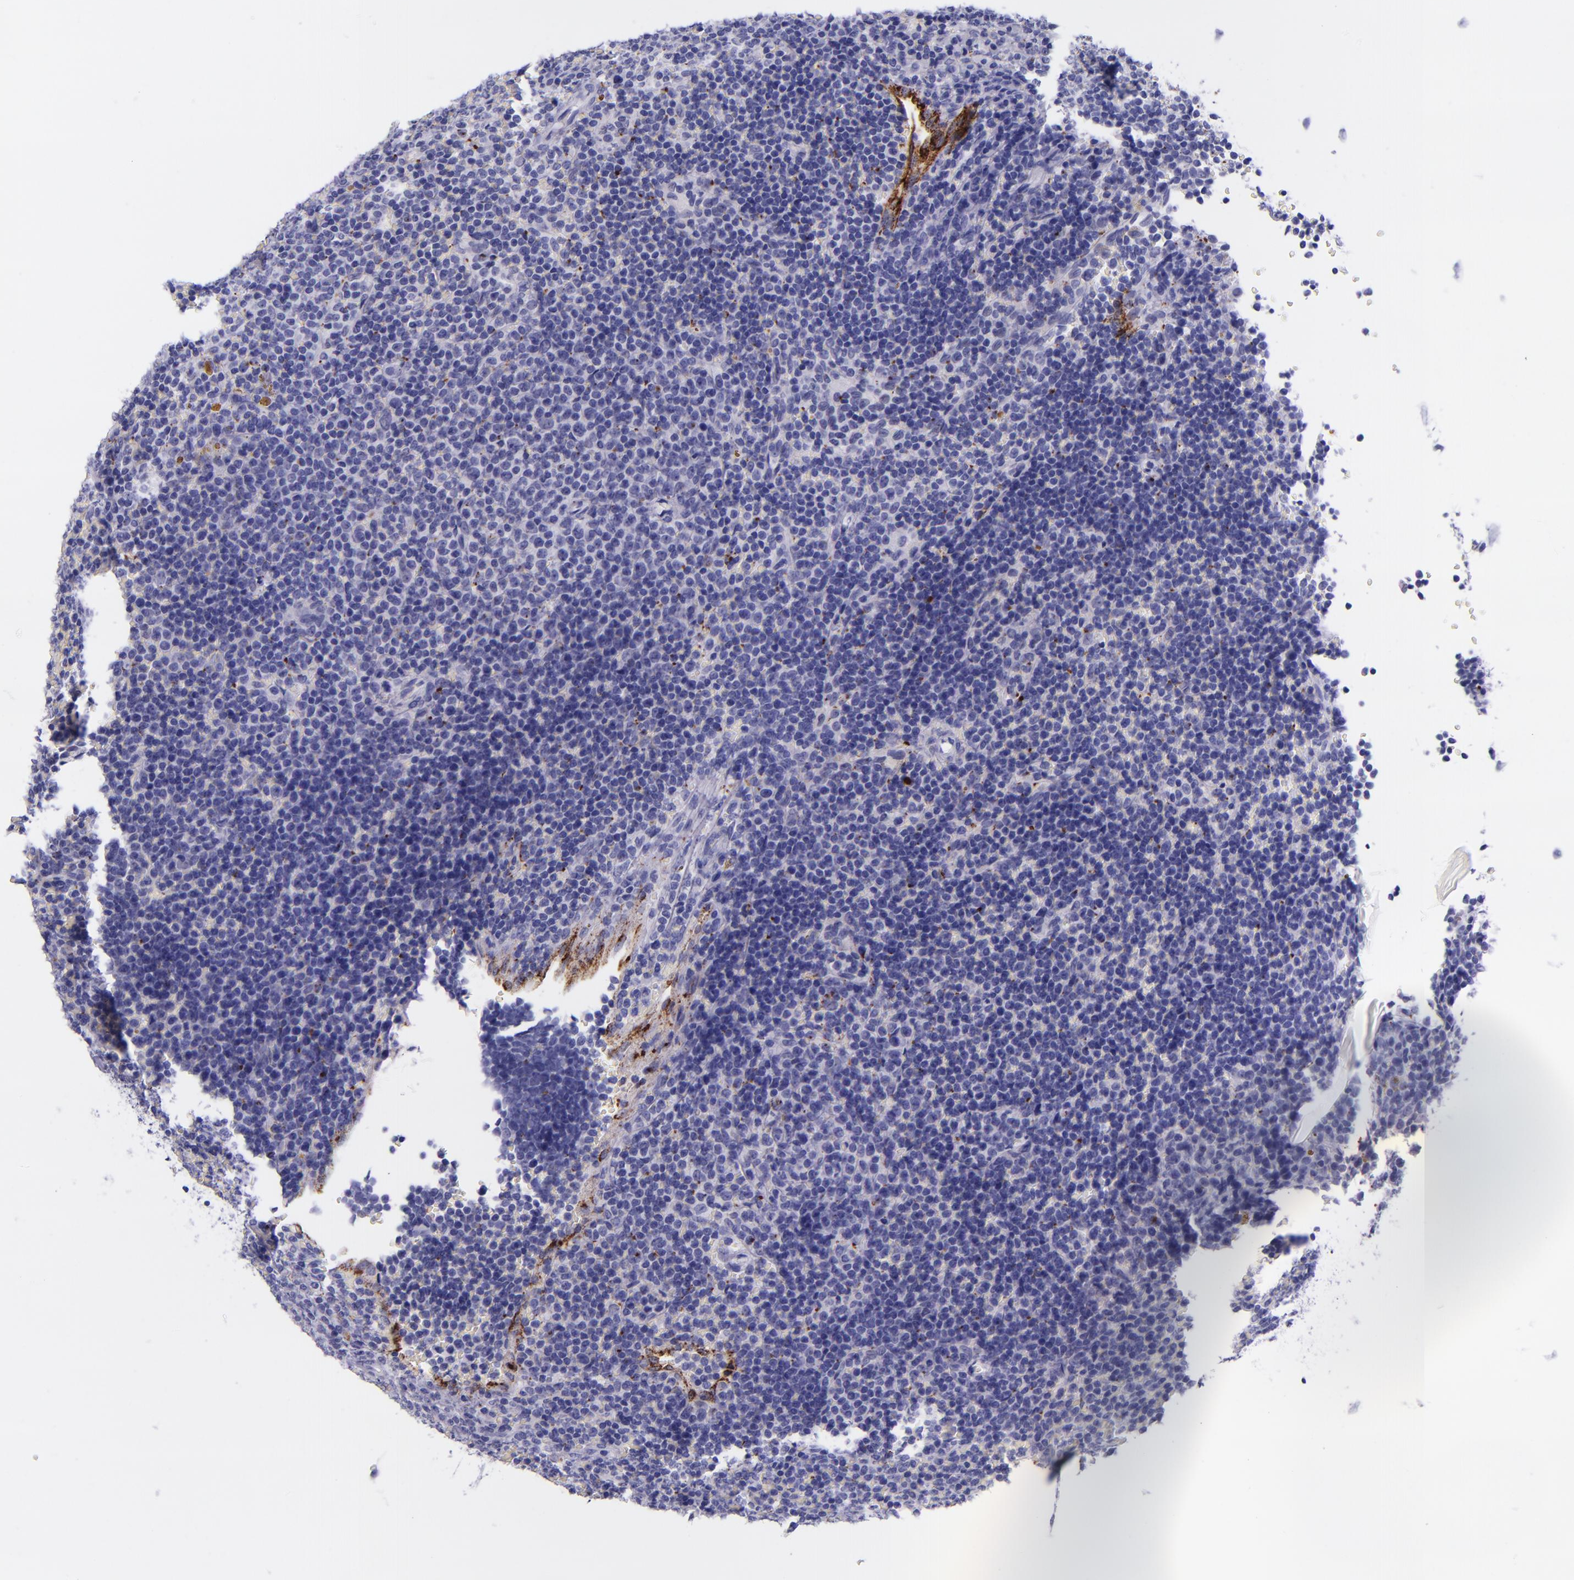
{"staining": {"intensity": "negative", "quantity": "none", "location": "none"}, "tissue": "lymphoma", "cell_type": "Tumor cells", "image_type": "cancer", "snomed": [{"axis": "morphology", "description": "Malignant lymphoma, non-Hodgkin's type, Low grade"}, {"axis": "topography", "description": "Spleen"}], "caption": "Protein analysis of malignant lymphoma, non-Hodgkin's type (low-grade) displays no significant staining in tumor cells.", "gene": "SELE", "patient": {"sex": "male", "age": 80}}